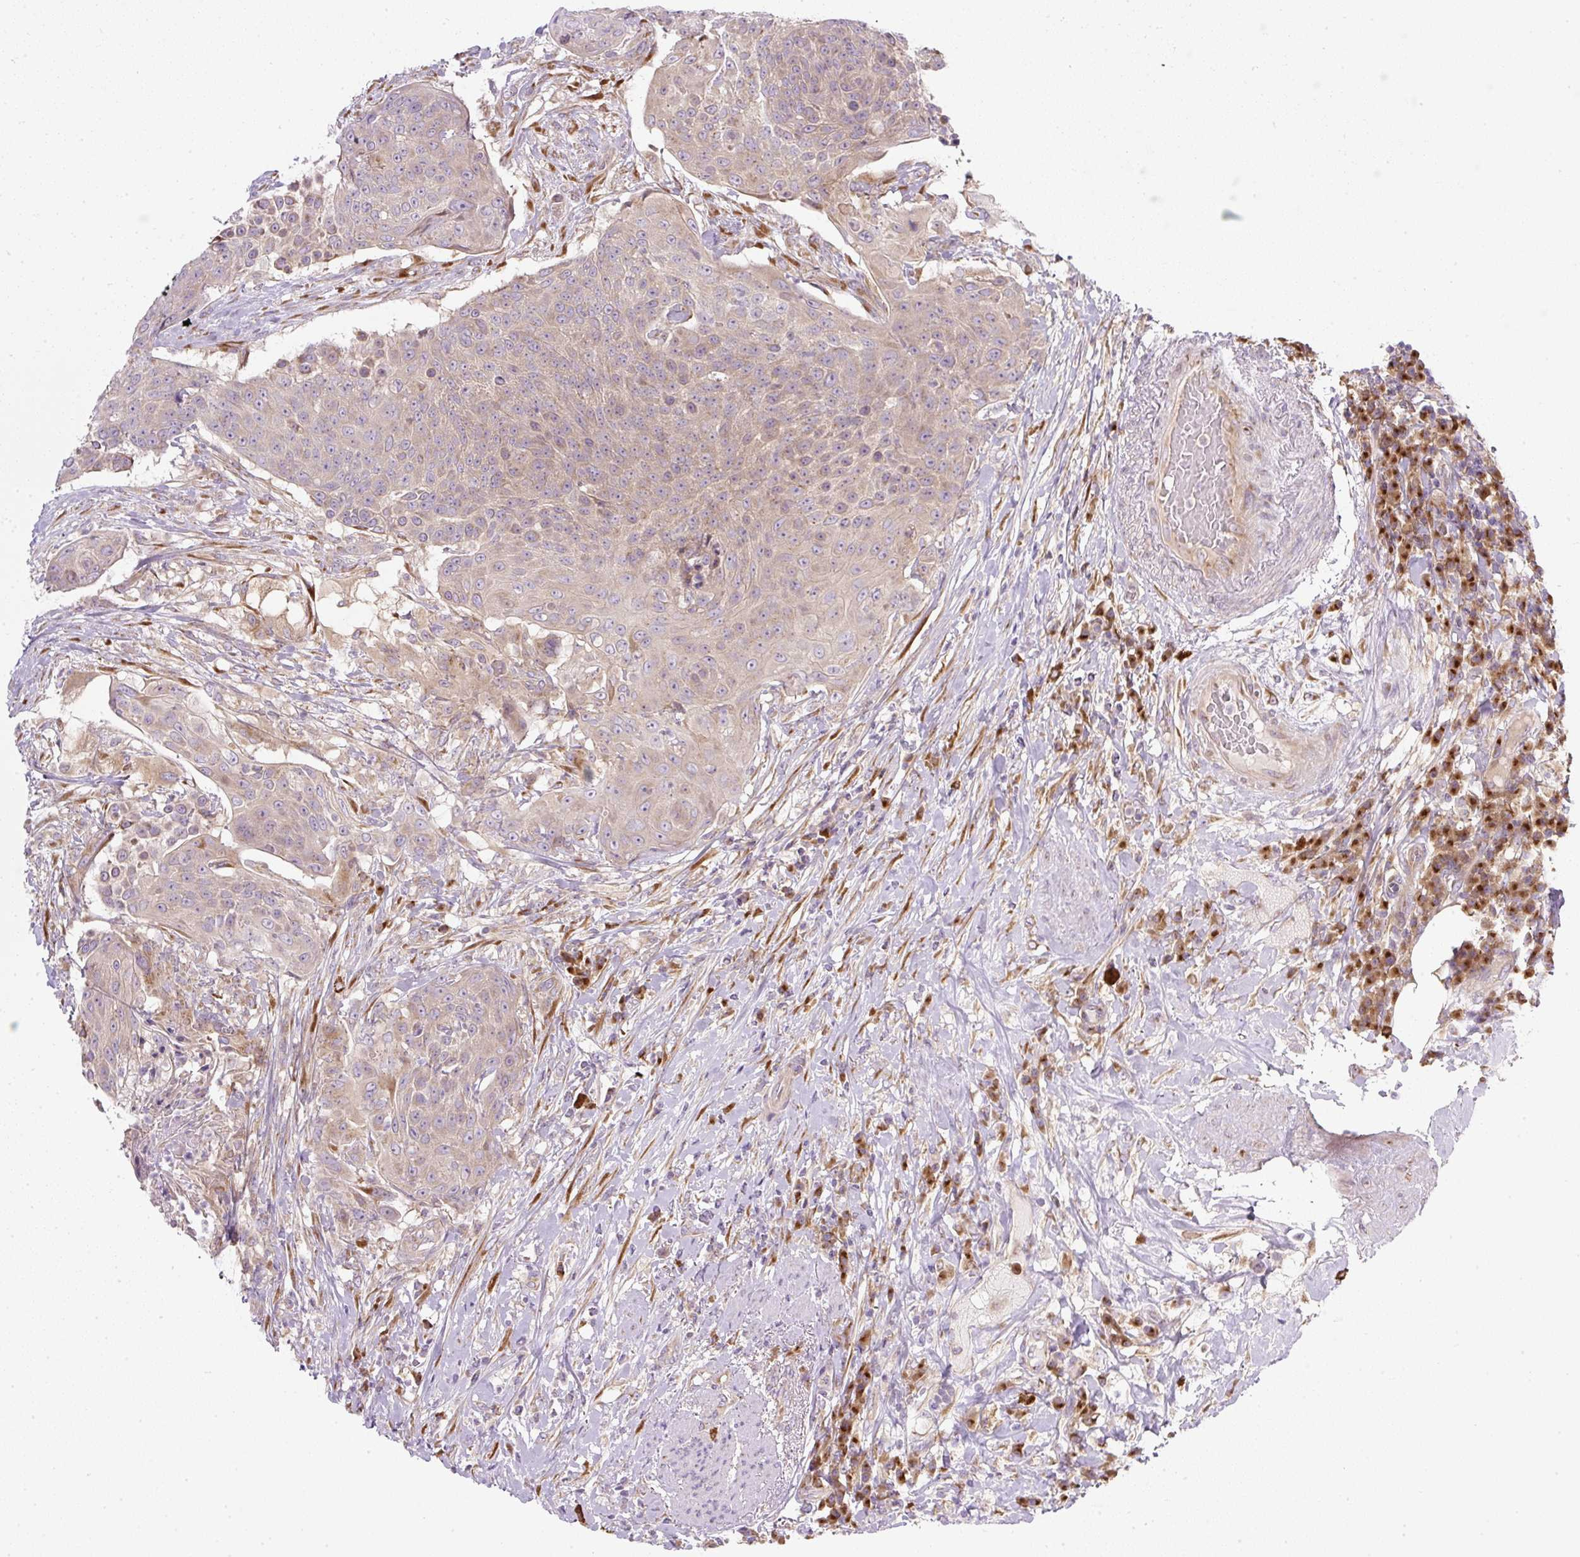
{"staining": {"intensity": "weak", "quantity": "25%-75%", "location": "cytoplasmic/membranous"}, "tissue": "urothelial cancer", "cell_type": "Tumor cells", "image_type": "cancer", "snomed": [{"axis": "morphology", "description": "Urothelial carcinoma, High grade"}, {"axis": "topography", "description": "Urinary bladder"}], "caption": "The image displays a brown stain indicating the presence of a protein in the cytoplasmic/membranous of tumor cells in high-grade urothelial carcinoma.", "gene": "MLX", "patient": {"sex": "female", "age": 63}}